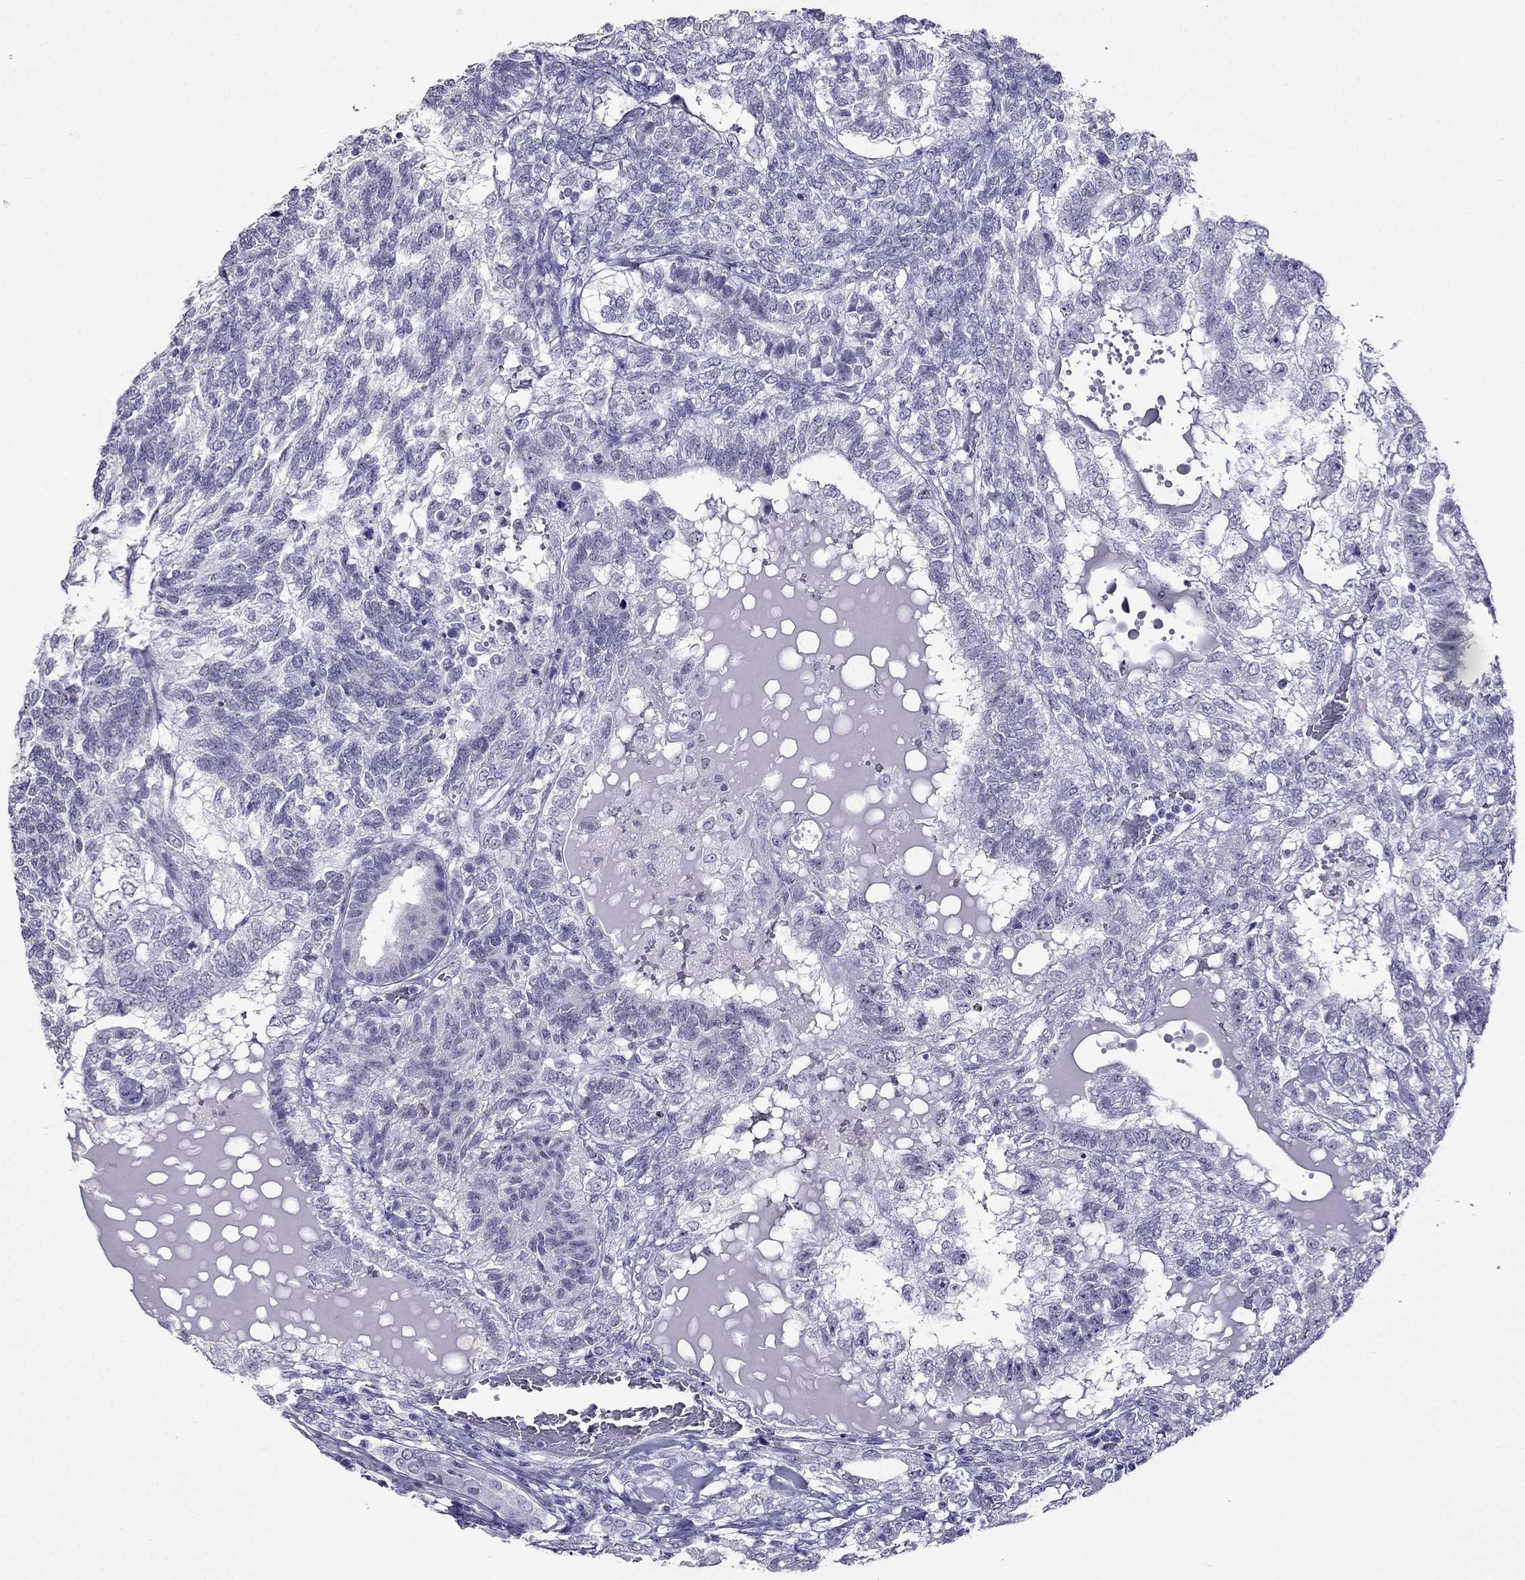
{"staining": {"intensity": "negative", "quantity": "none", "location": "none"}, "tissue": "testis cancer", "cell_type": "Tumor cells", "image_type": "cancer", "snomed": [{"axis": "morphology", "description": "Seminoma, NOS"}, {"axis": "morphology", "description": "Carcinoma, Embryonal, NOS"}, {"axis": "topography", "description": "Testis"}], "caption": "DAB (3,3'-diaminobenzidine) immunohistochemical staining of human embryonal carcinoma (testis) shows no significant staining in tumor cells. The staining was performed using DAB to visualize the protein expression in brown, while the nuclei were stained in blue with hematoxylin (Magnification: 20x).", "gene": "MGP", "patient": {"sex": "male", "age": 41}}